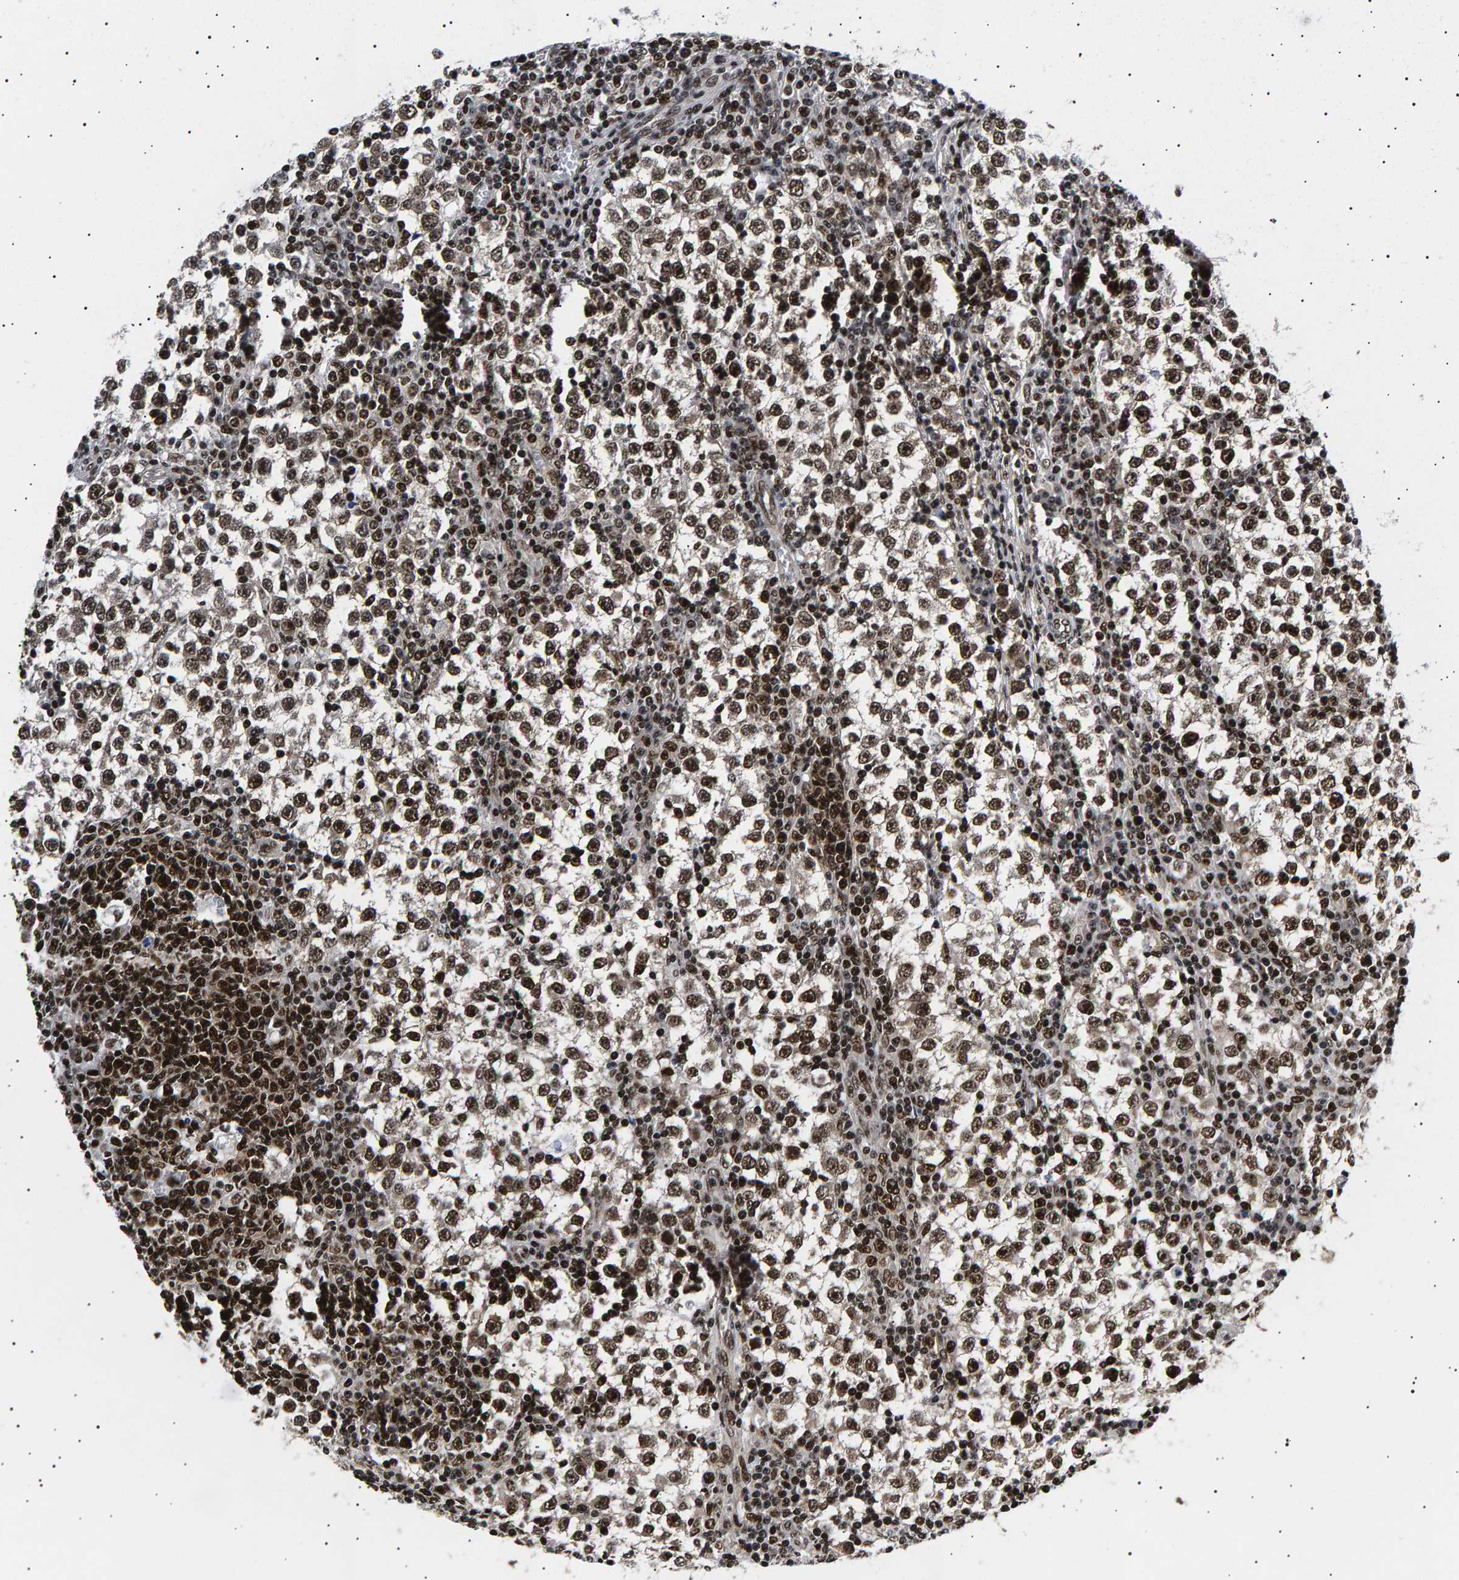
{"staining": {"intensity": "strong", "quantity": ">75%", "location": "nuclear"}, "tissue": "testis cancer", "cell_type": "Tumor cells", "image_type": "cancer", "snomed": [{"axis": "morphology", "description": "Seminoma, NOS"}, {"axis": "topography", "description": "Testis"}], "caption": "Seminoma (testis) stained with a brown dye demonstrates strong nuclear positive positivity in about >75% of tumor cells.", "gene": "ANKRD40", "patient": {"sex": "male", "age": 65}}